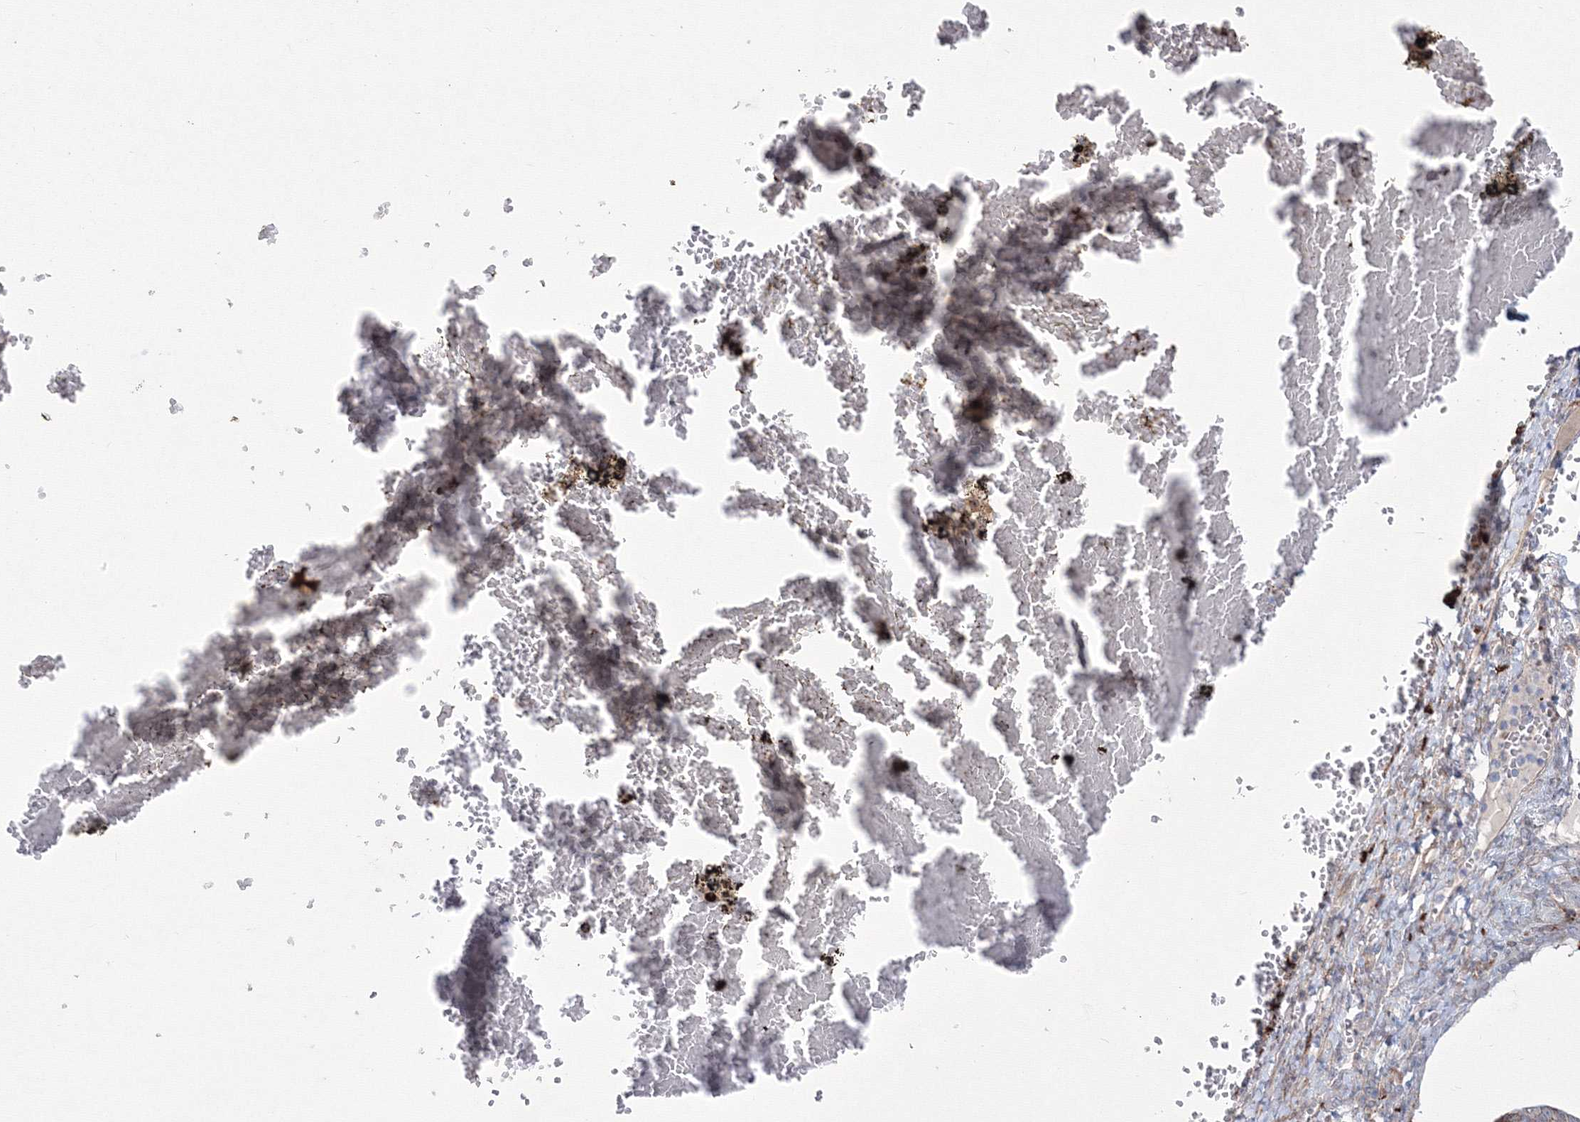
{"staining": {"intensity": "moderate", "quantity": "25%-75%", "location": "cytoplasmic/membranous"}, "tissue": "ovarian cancer", "cell_type": "Tumor cells", "image_type": "cancer", "snomed": [{"axis": "morphology", "description": "Cystadenocarcinoma, mucinous, NOS"}, {"axis": "topography", "description": "Ovary"}], "caption": "A brown stain labels moderate cytoplasmic/membranous positivity of a protein in human ovarian cancer tumor cells.", "gene": "HYAL2", "patient": {"sex": "female", "age": 73}}